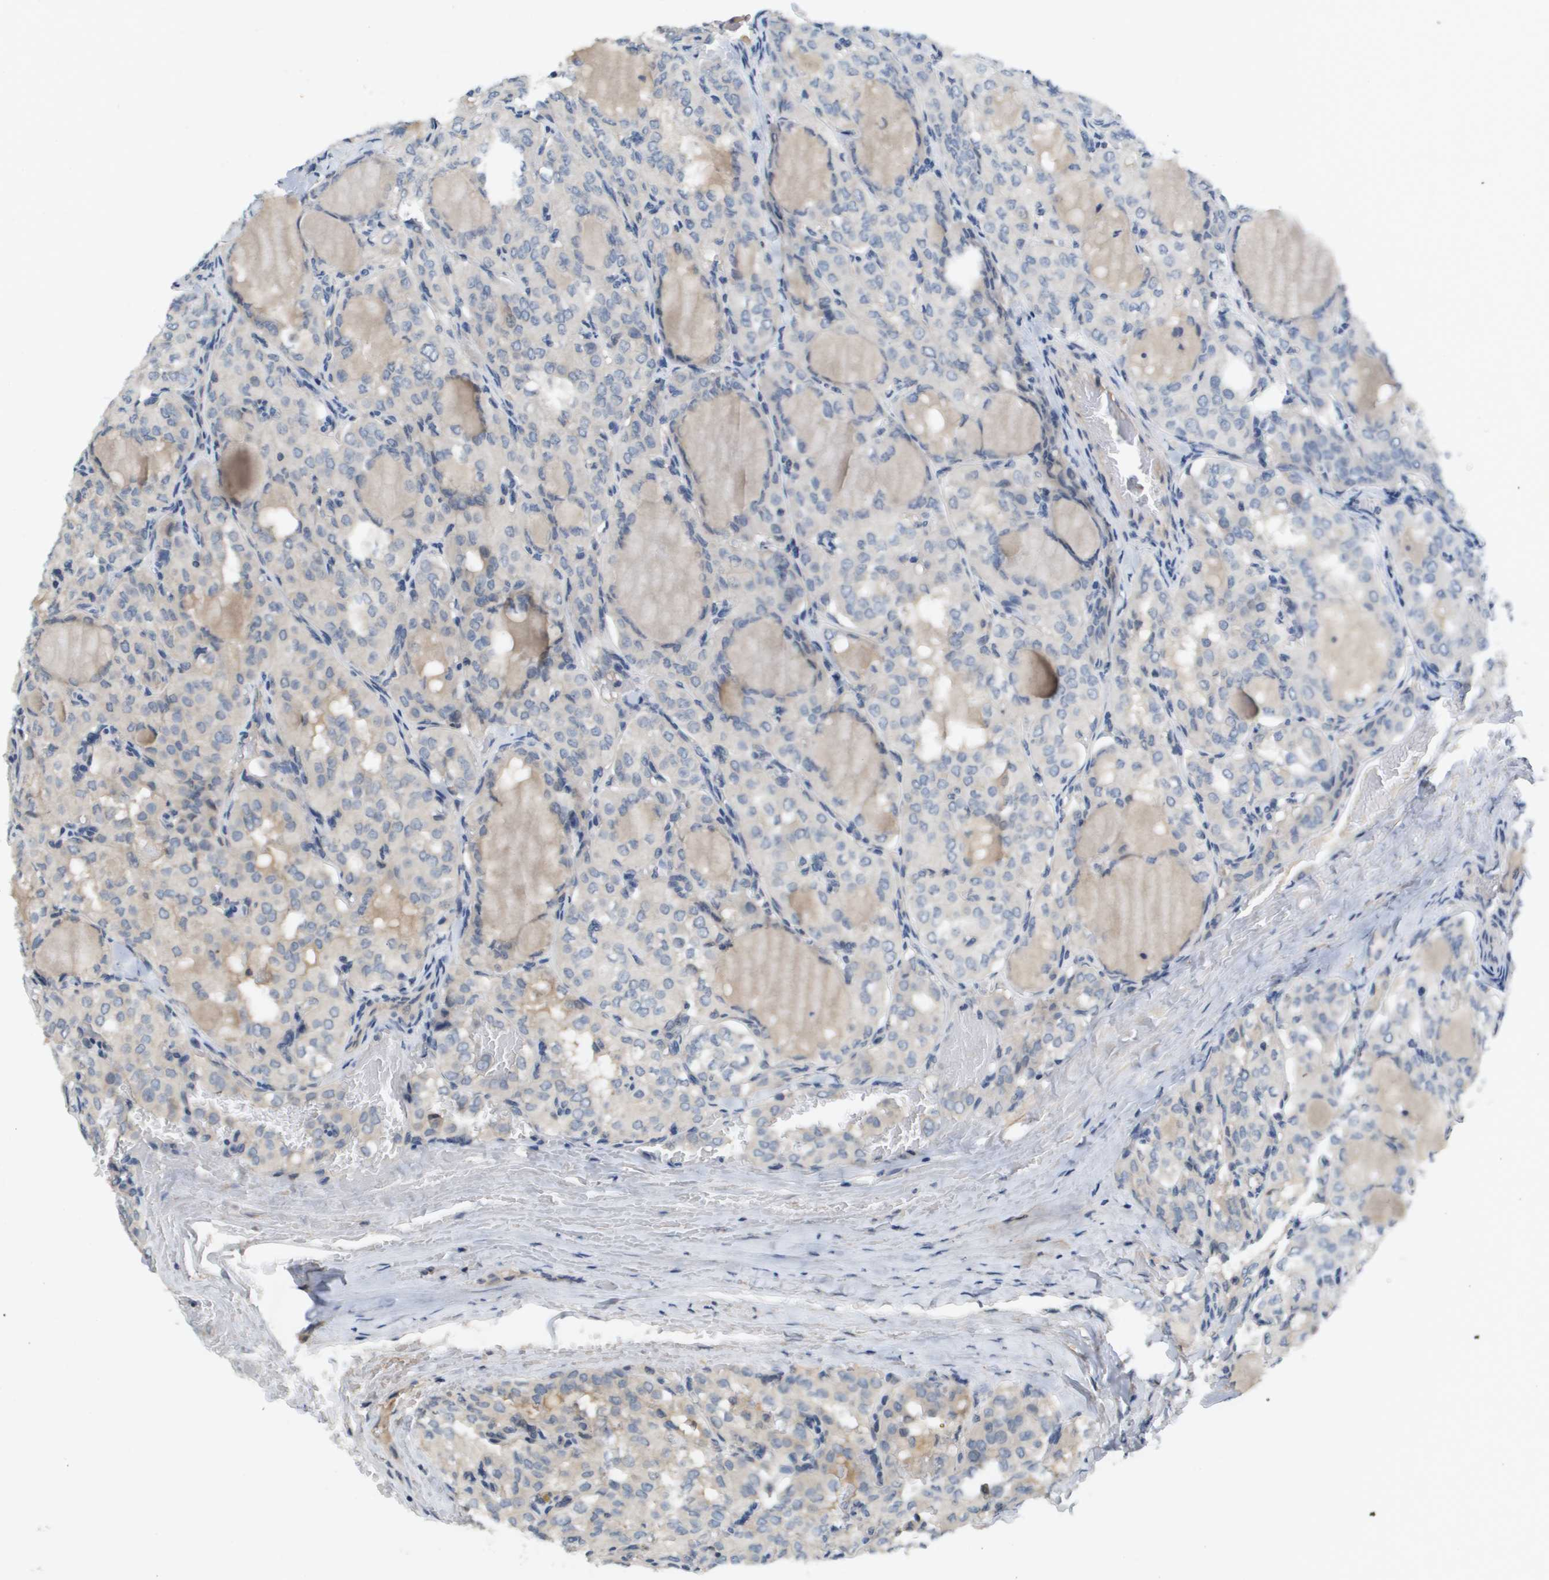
{"staining": {"intensity": "negative", "quantity": "none", "location": "none"}, "tissue": "thyroid cancer", "cell_type": "Tumor cells", "image_type": "cancer", "snomed": [{"axis": "morphology", "description": "Papillary adenocarcinoma, NOS"}, {"axis": "topography", "description": "Thyroid gland"}], "caption": "Photomicrograph shows no significant protein expression in tumor cells of thyroid cancer. The staining is performed using DAB brown chromogen with nuclei counter-stained in using hematoxylin.", "gene": "CAPN11", "patient": {"sex": "male", "age": 20}}